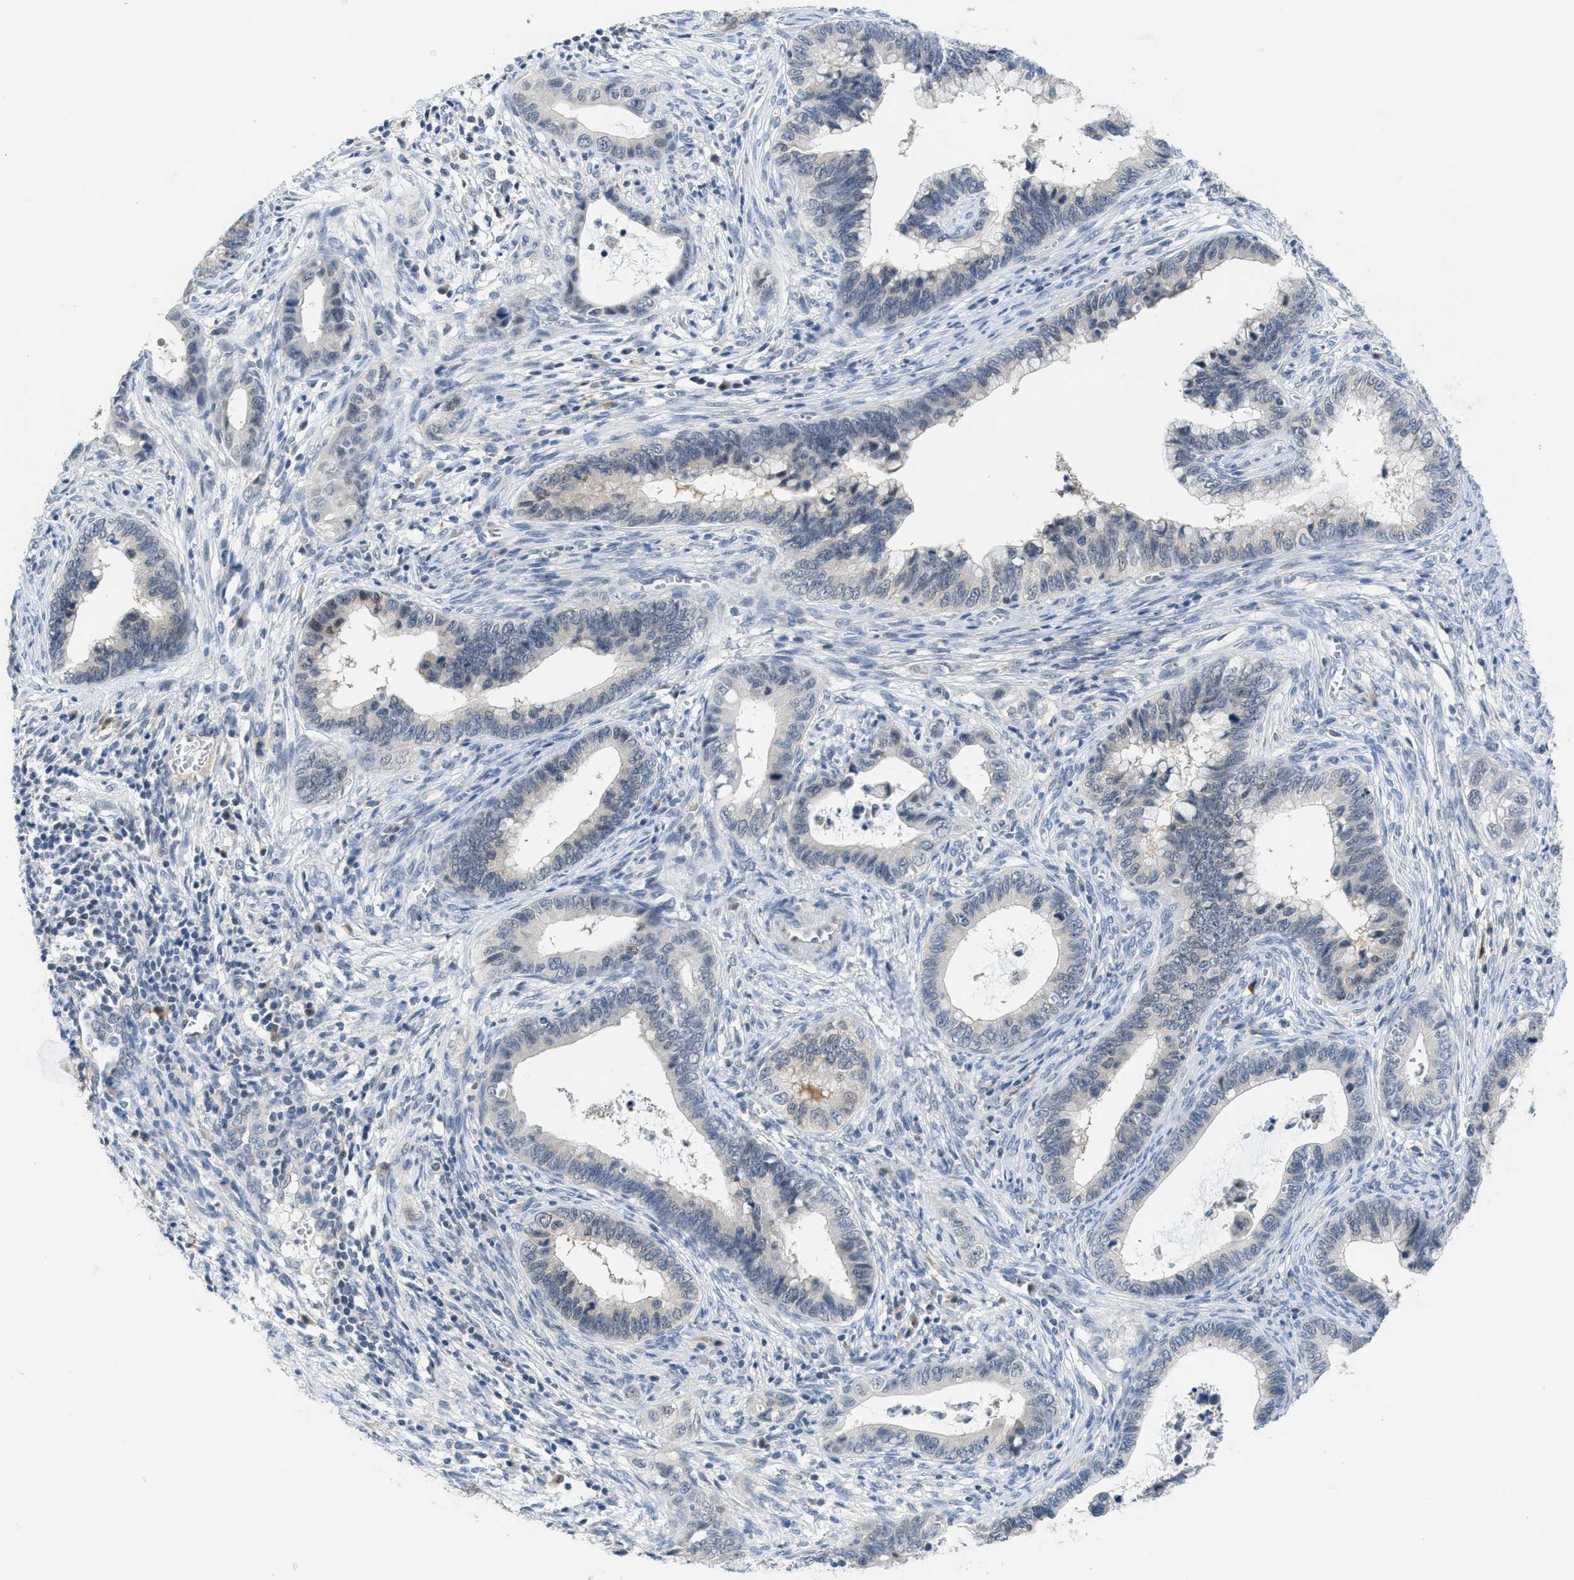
{"staining": {"intensity": "negative", "quantity": "none", "location": "none"}, "tissue": "cervical cancer", "cell_type": "Tumor cells", "image_type": "cancer", "snomed": [{"axis": "morphology", "description": "Adenocarcinoma, NOS"}, {"axis": "topography", "description": "Cervix"}], "caption": "Tumor cells show no significant protein expression in cervical cancer.", "gene": "PSAT1", "patient": {"sex": "female", "age": 44}}